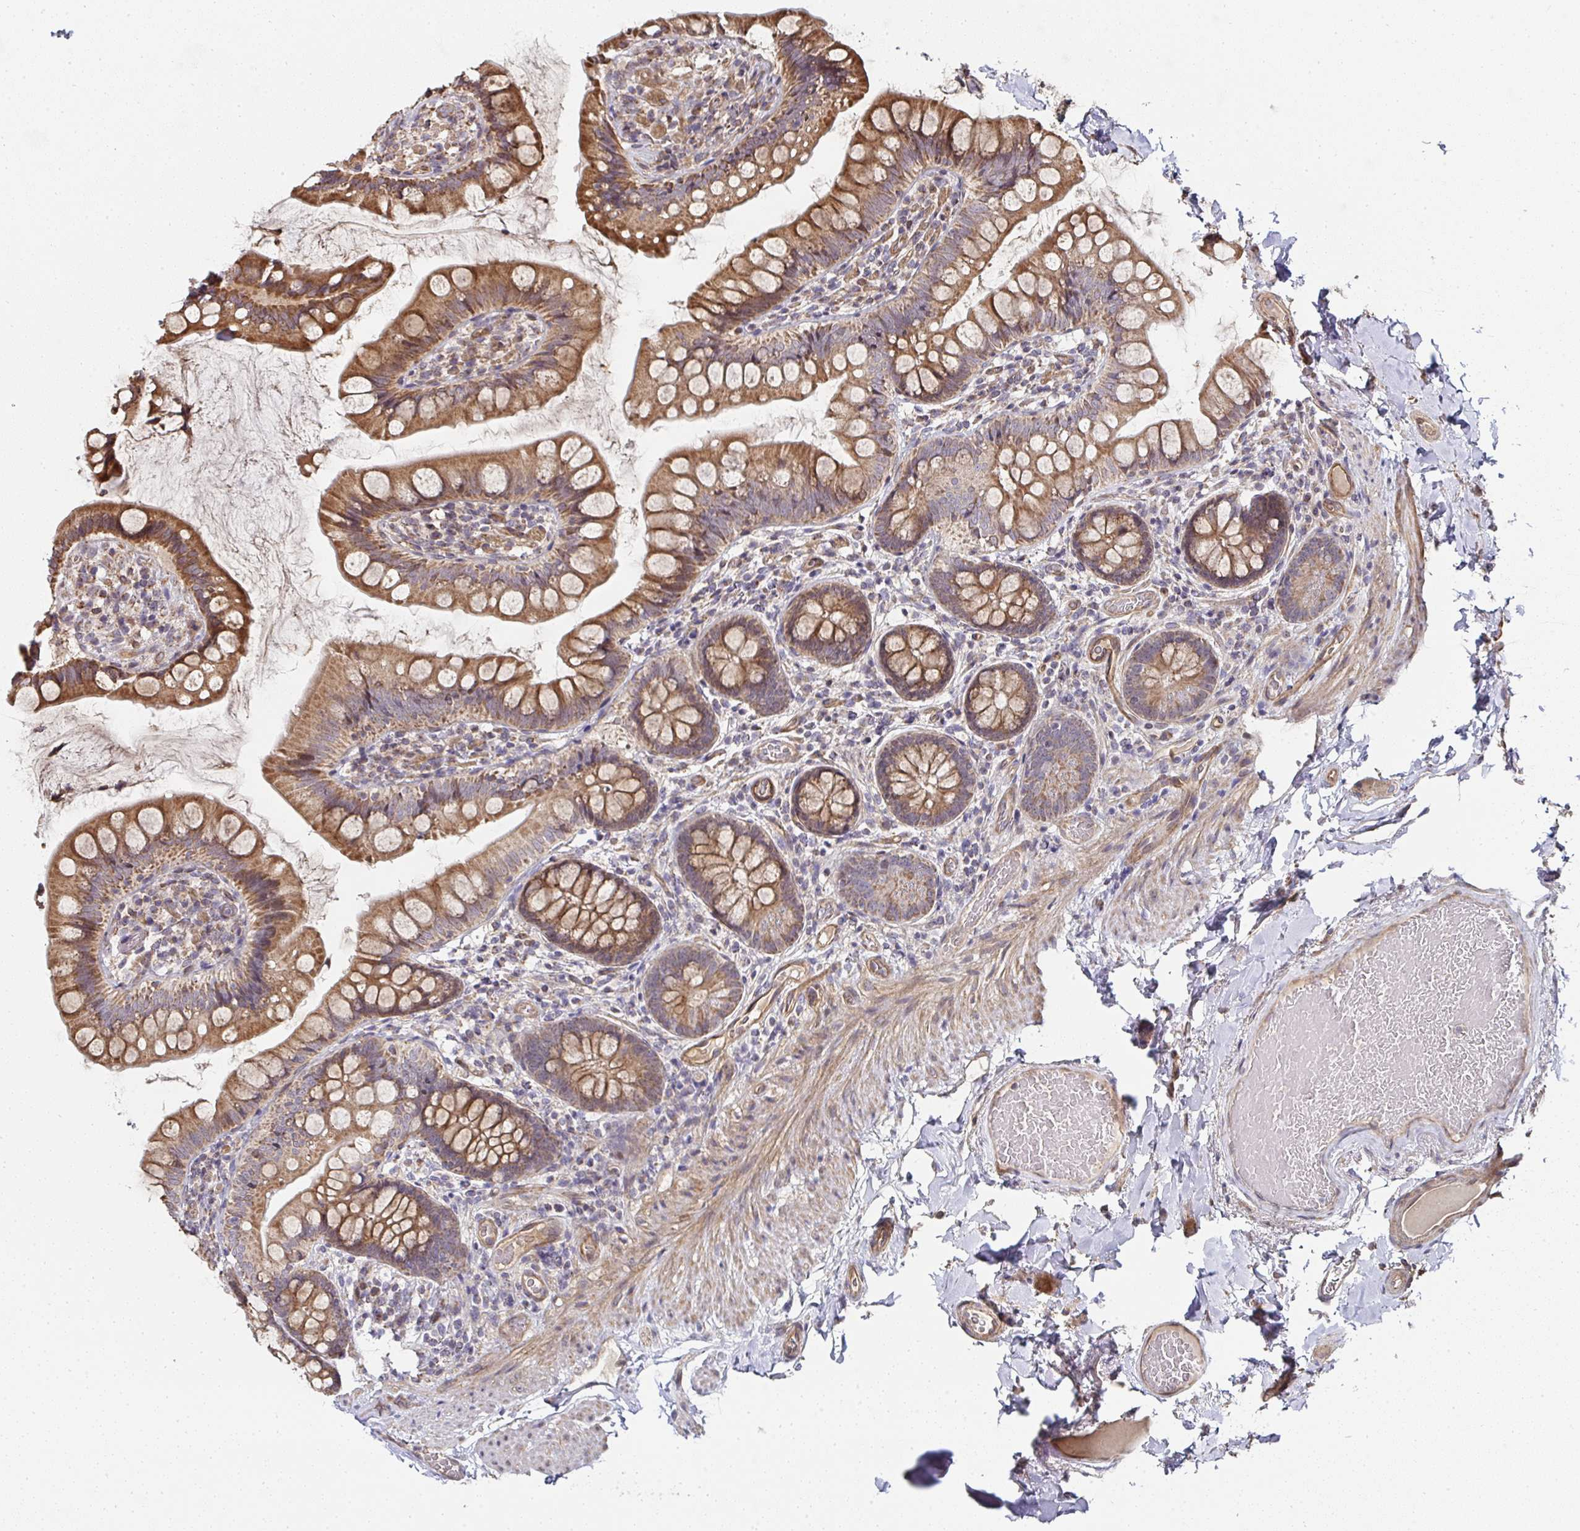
{"staining": {"intensity": "moderate", "quantity": ">75%", "location": "cytoplasmic/membranous"}, "tissue": "small intestine", "cell_type": "Glandular cells", "image_type": "normal", "snomed": [{"axis": "morphology", "description": "Normal tissue, NOS"}, {"axis": "topography", "description": "Small intestine"}], "caption": "Immunohistochemistry (DAB (3,3'-diaminobenzidine)) staining of benign small intestine exhibits moderate cytoplasmic/membranous protein positivity in about >75% of glandular cells.", "gene": "AGTPBP1", "patient": {"sex": "male", "age": 70}}